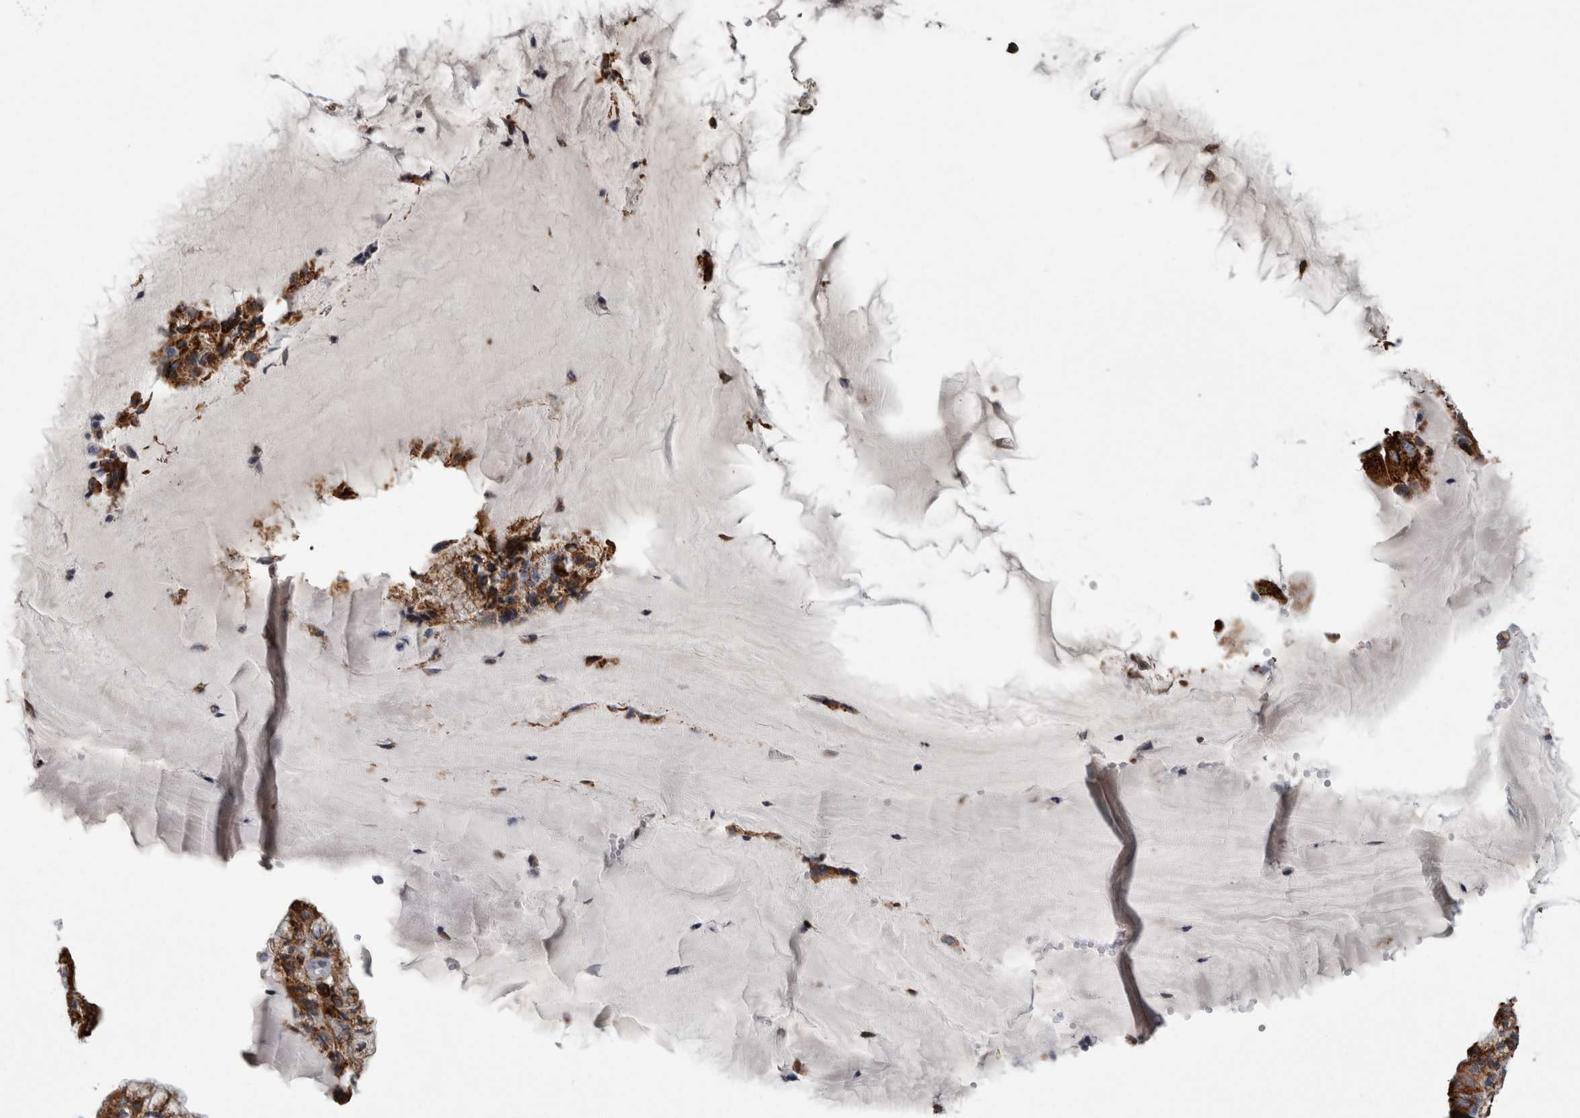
{"staining": {"intensity": "strong", "quantity": ">75%", "location": "cytoplasmic/membranous"}, "tissue": "endometrial cancer", "cell_type": "Tumor cells", "image_type": "cancer", "snomed": [{"axis": "morphology", "description": "Adenocarcinoma, NOS"}, {"axis": "topography", "description": "Endometrium"}], "caption": "Immunohistochemistry (IHC) (DAB) staining of human adenocarcinoma (endometrial) shows strong cytoplasmic/membranous protein staining in about >75% of tumor cells.", "gene": "FHIP2B", "patient": {"sex": "female", "age": 81}}